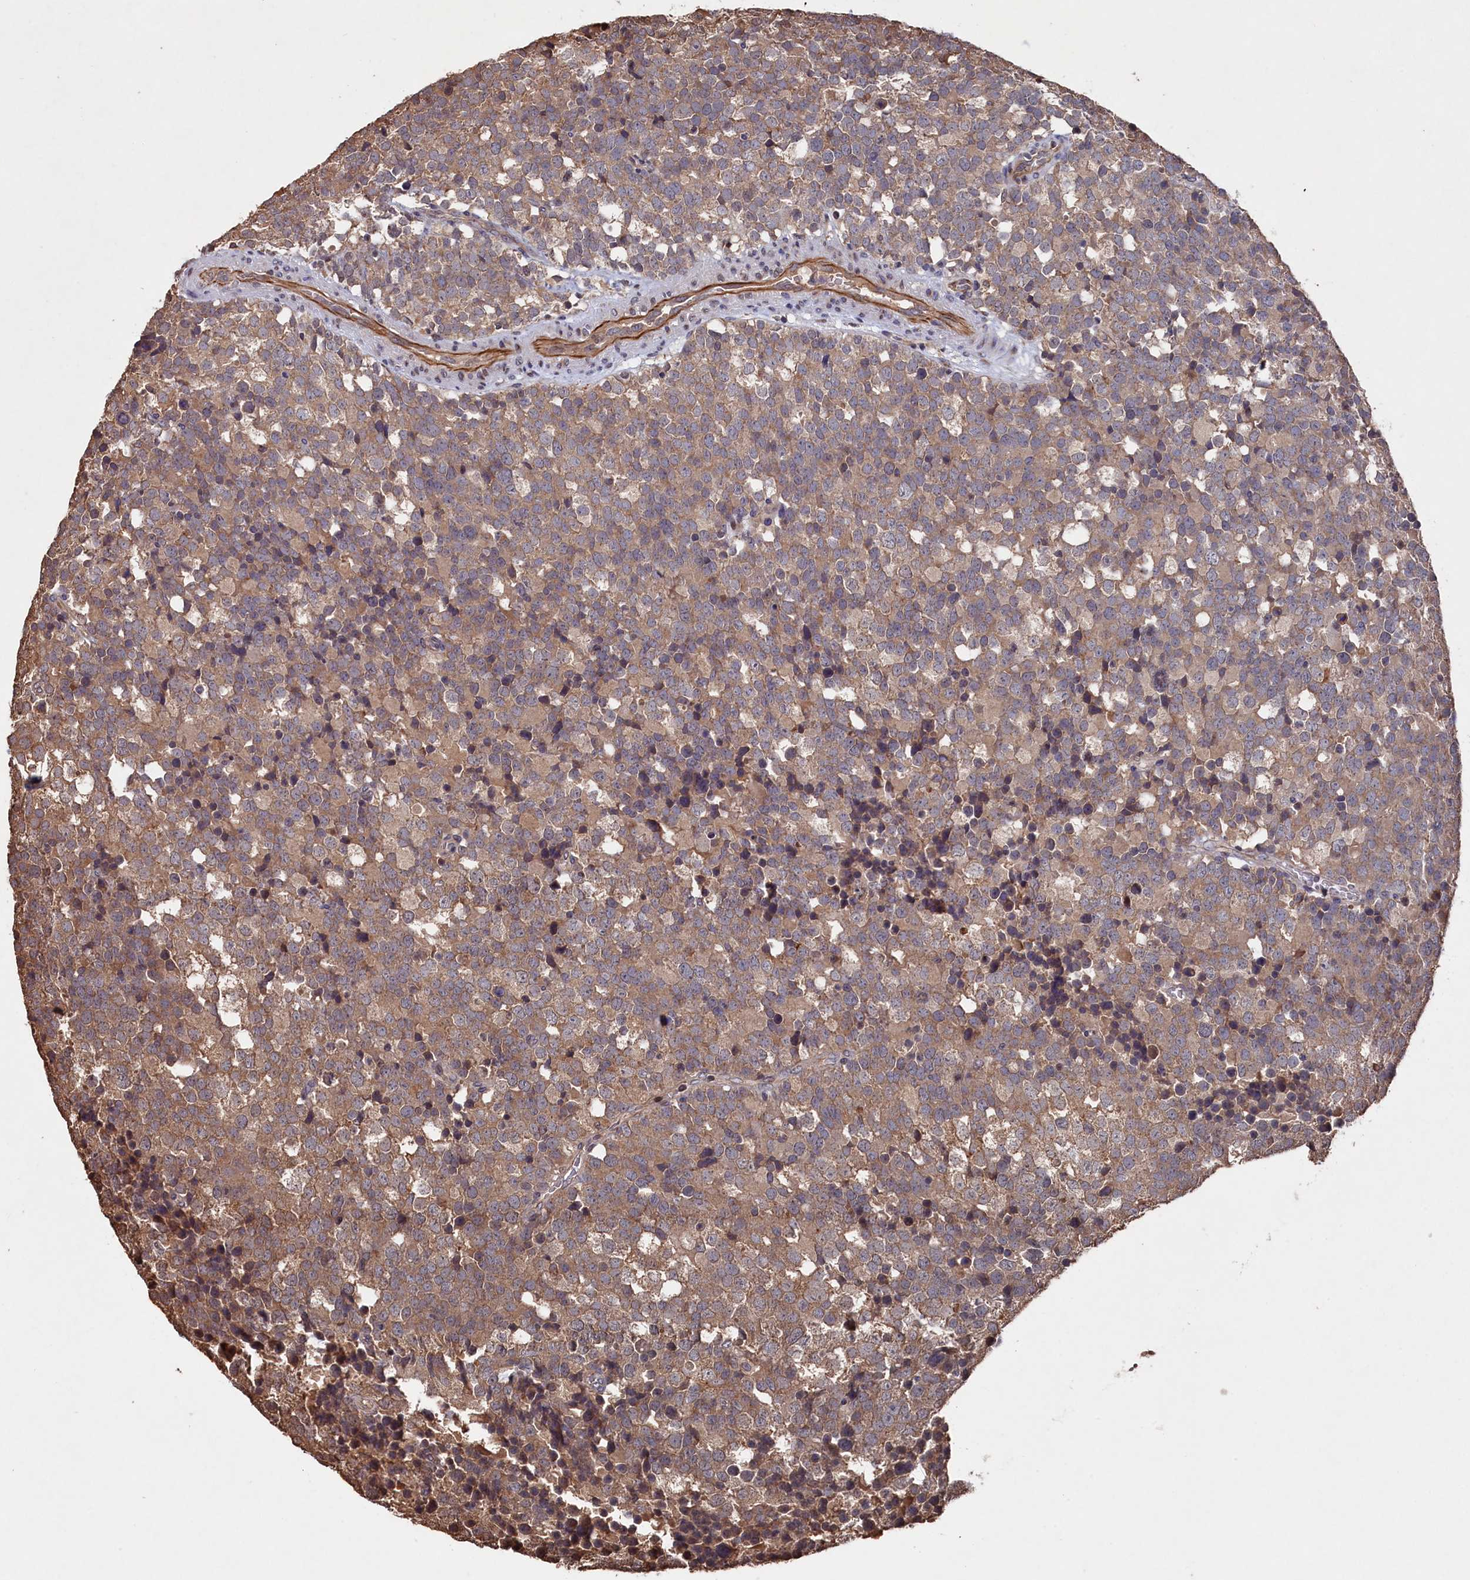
{"staining": {"intensity": "moderate", "quantity": ">75%", "location": "cytoplasmic/membranous"}, "tissue": "testis cancer", "cell_type": "Tumor cells", "image_type": "cancer", "snomed": [{"axis": "morphology", "description": "Seminoma, NOS"}, {"axis": "topography", "description": "Testis"}], "caption": "Human testis seminoma stained with a protein marker reveals moderate staining in tumor cells.", "gene": "NAA60", "patient": {"sex": "male", "age": 71}}